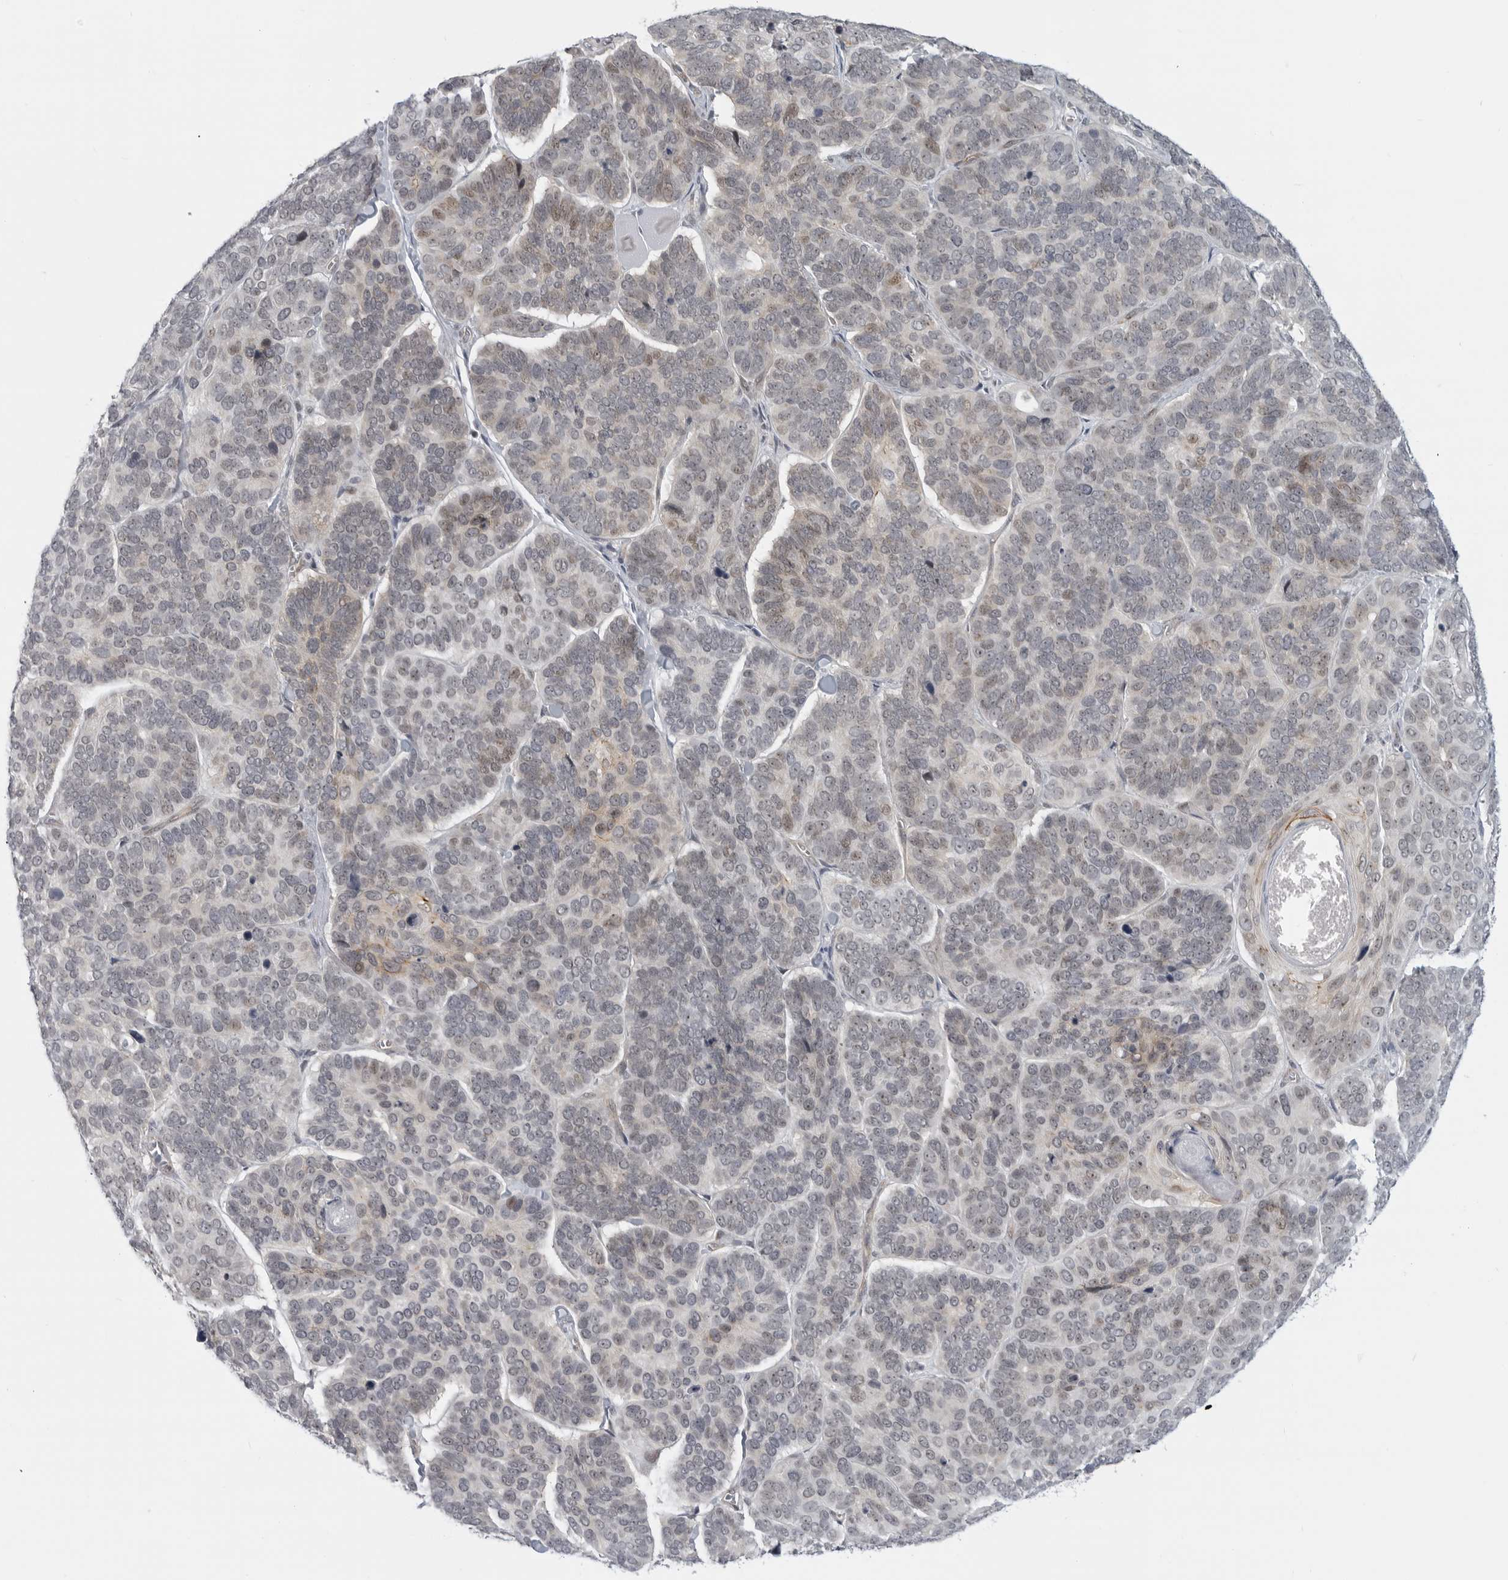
{"staining": {"intensity": "weak", "quantity": "<25%", "location": "cytoplasmic/membranous"}, "tissue": "skin cancer", "cell_type": "Tumor cells", "image_type": "cancer", "snomed": [{"axis": "morphology", "description": "Basal cell carcinoma"}, {"axis": "topography", "description": "Skin"}], "caption": "Skin basal cell carcinoma was stained to show a protein in brown. There is no significant staining in tumor cells. (Brightfield microscopy of DAB (3,3'-diaminobenzidine) immunohistochemistry (IHC) at high magnification).", "gene": "CEP295NL", "patient": {"sex": "male", "age": 62}}